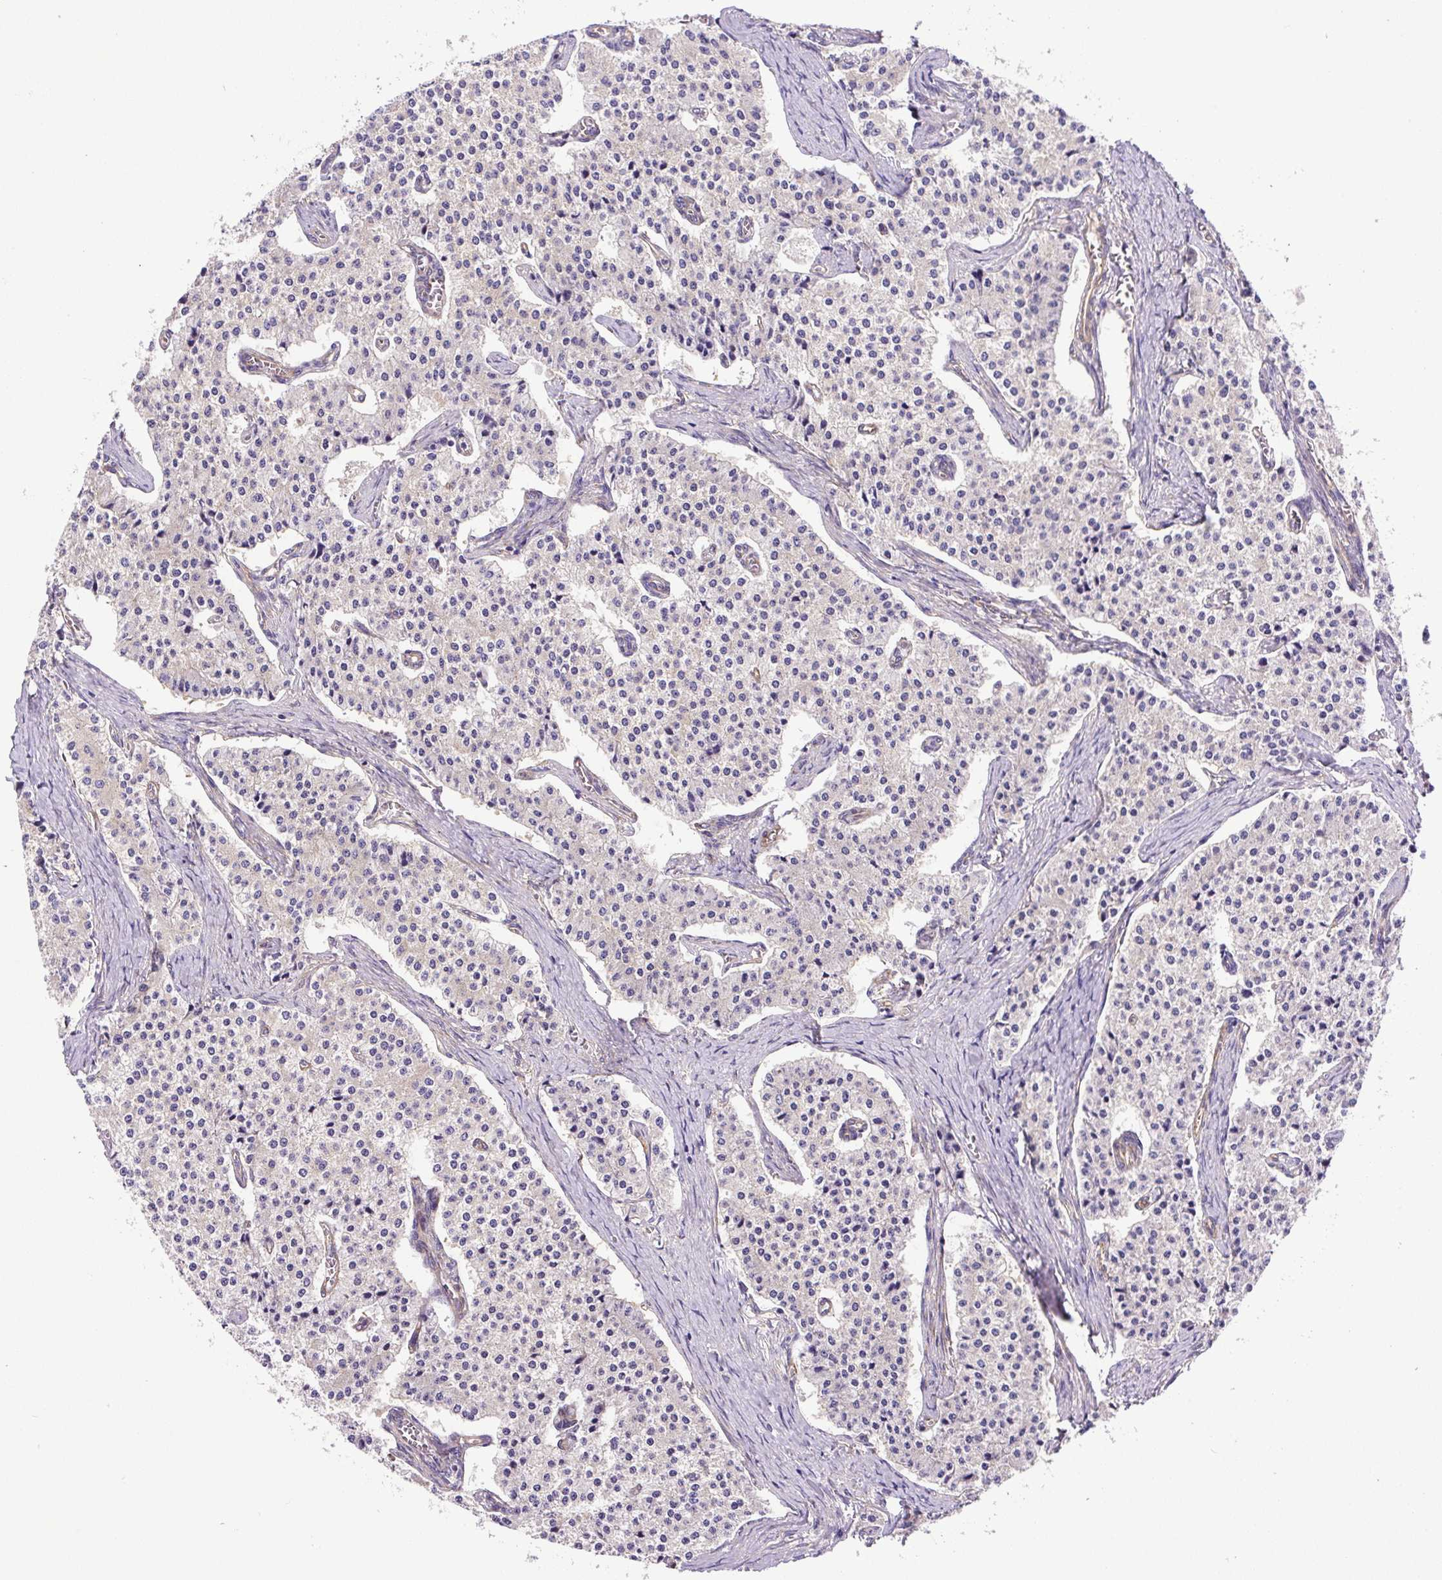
{"staining": {"intensity": "negative", "quantity": "none", "location": "none"}, "tissue": "carcinoid", "cell_type": "Tumor cells", "image_type": "cancer", "snomed": [{"axis": "morphology", "description": "Carcinoid, malignant, NOS"}, {"axis": "topography", "description": "Colon"}], "caption": "Immunohistochemistry (IHC) histopathology image of neoplastic tissue: carcinoid (malignant) stained with DAB (3,3'-diaminobenzidine) shows no significant protein expression in tumor cells.", "gene": "DCTN1", "patient": {"sex": "female", "age": 52}}